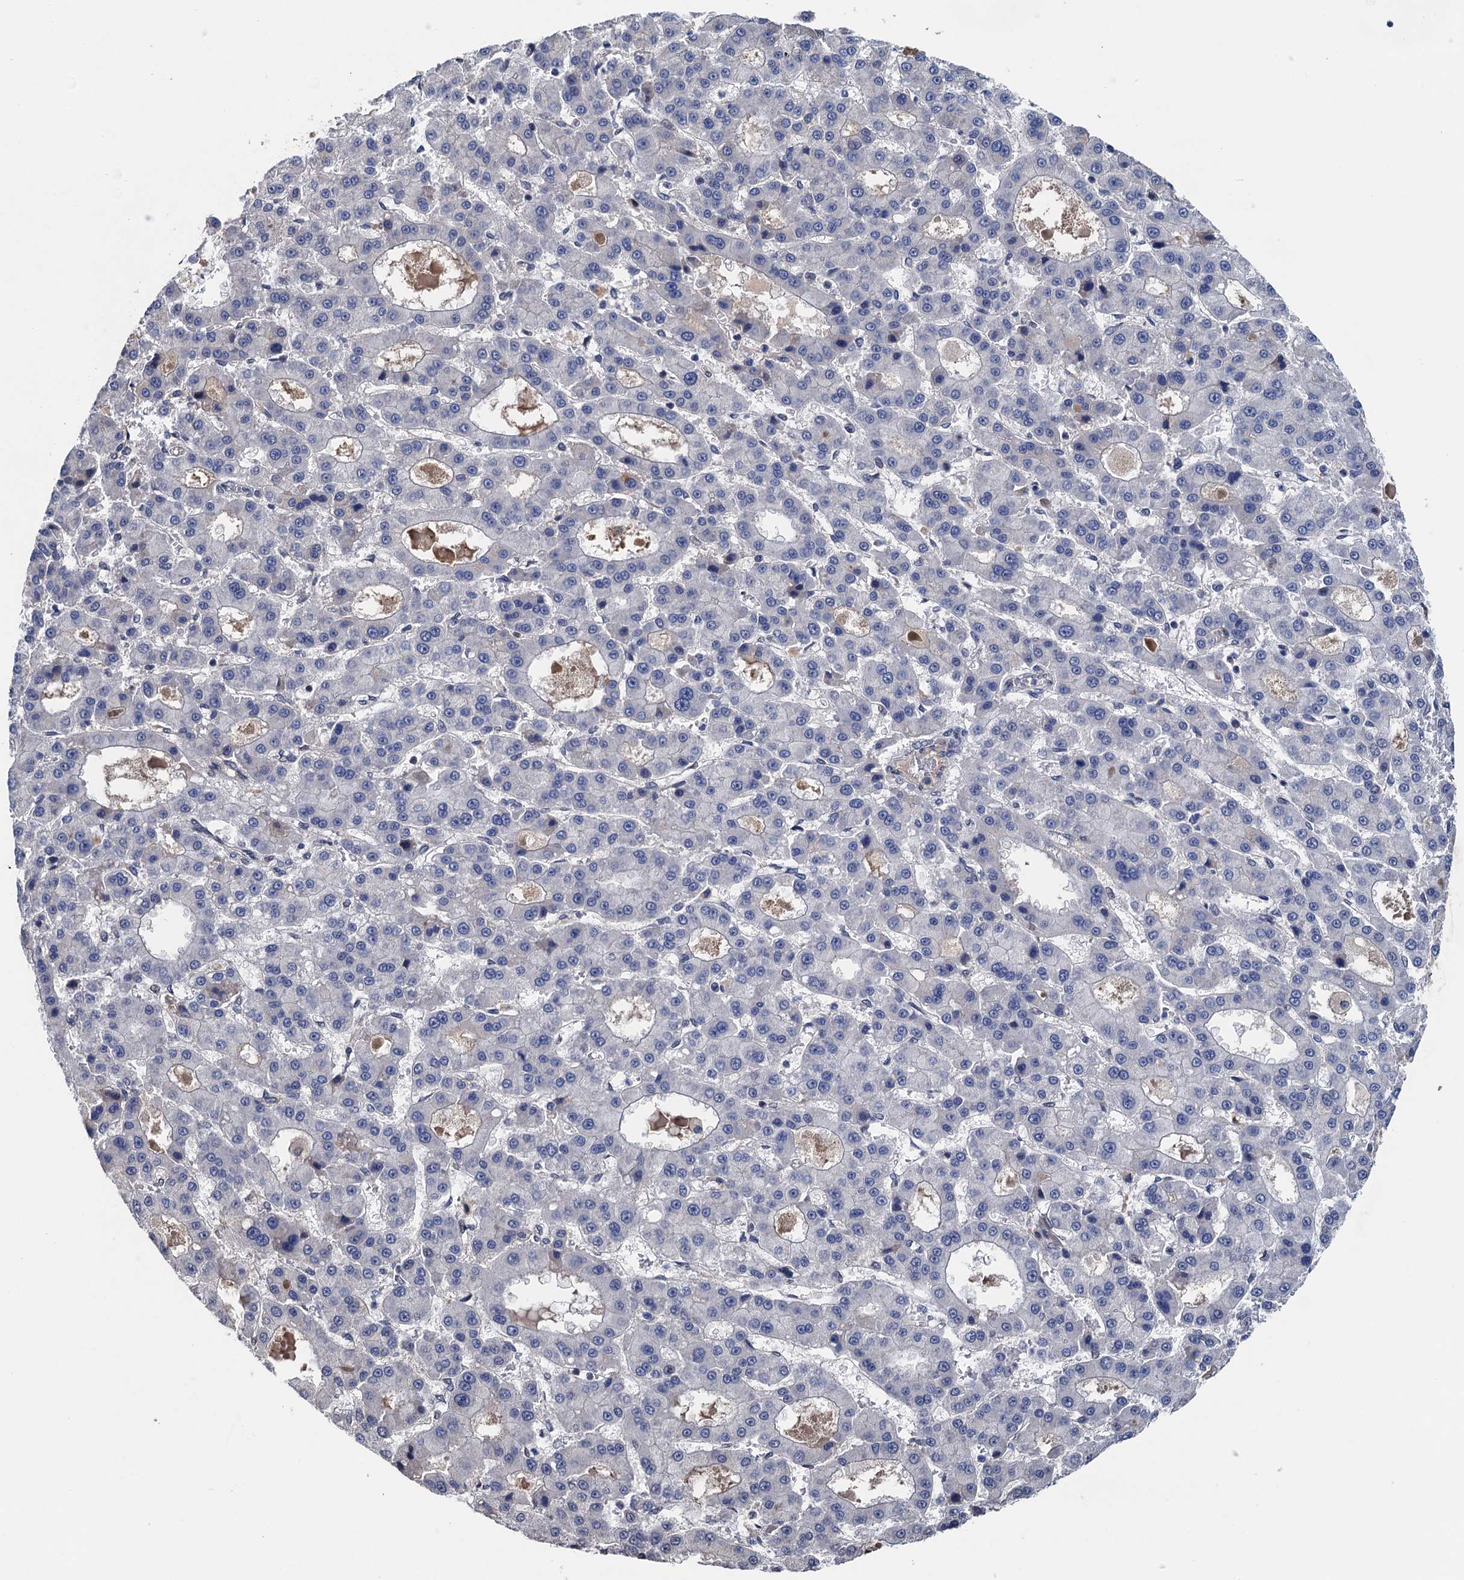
{"staining": {"intensity": "negative", "quantity": "none", "location": "none"}, "tissue": "liver cancer", "cell_type": "Tumor cells", "image_type": "cancer", "snomed": [{"axis": "morphology", "description": "Carcinoma, Hepatocellular, NOS"}, {"axis": "topography", "description": "Liver"}], "caption": "DAB immunohistochemical staining of human liver hepatocellular carcinoma demonstrates no significant positivity in tumor cells. (DAB (3,3'-diaminobenzidine) IHC visualized using brightfield microscopy, high magnification).", "gene": "ART5", "patient": {"sex": "male", "age": 70}}